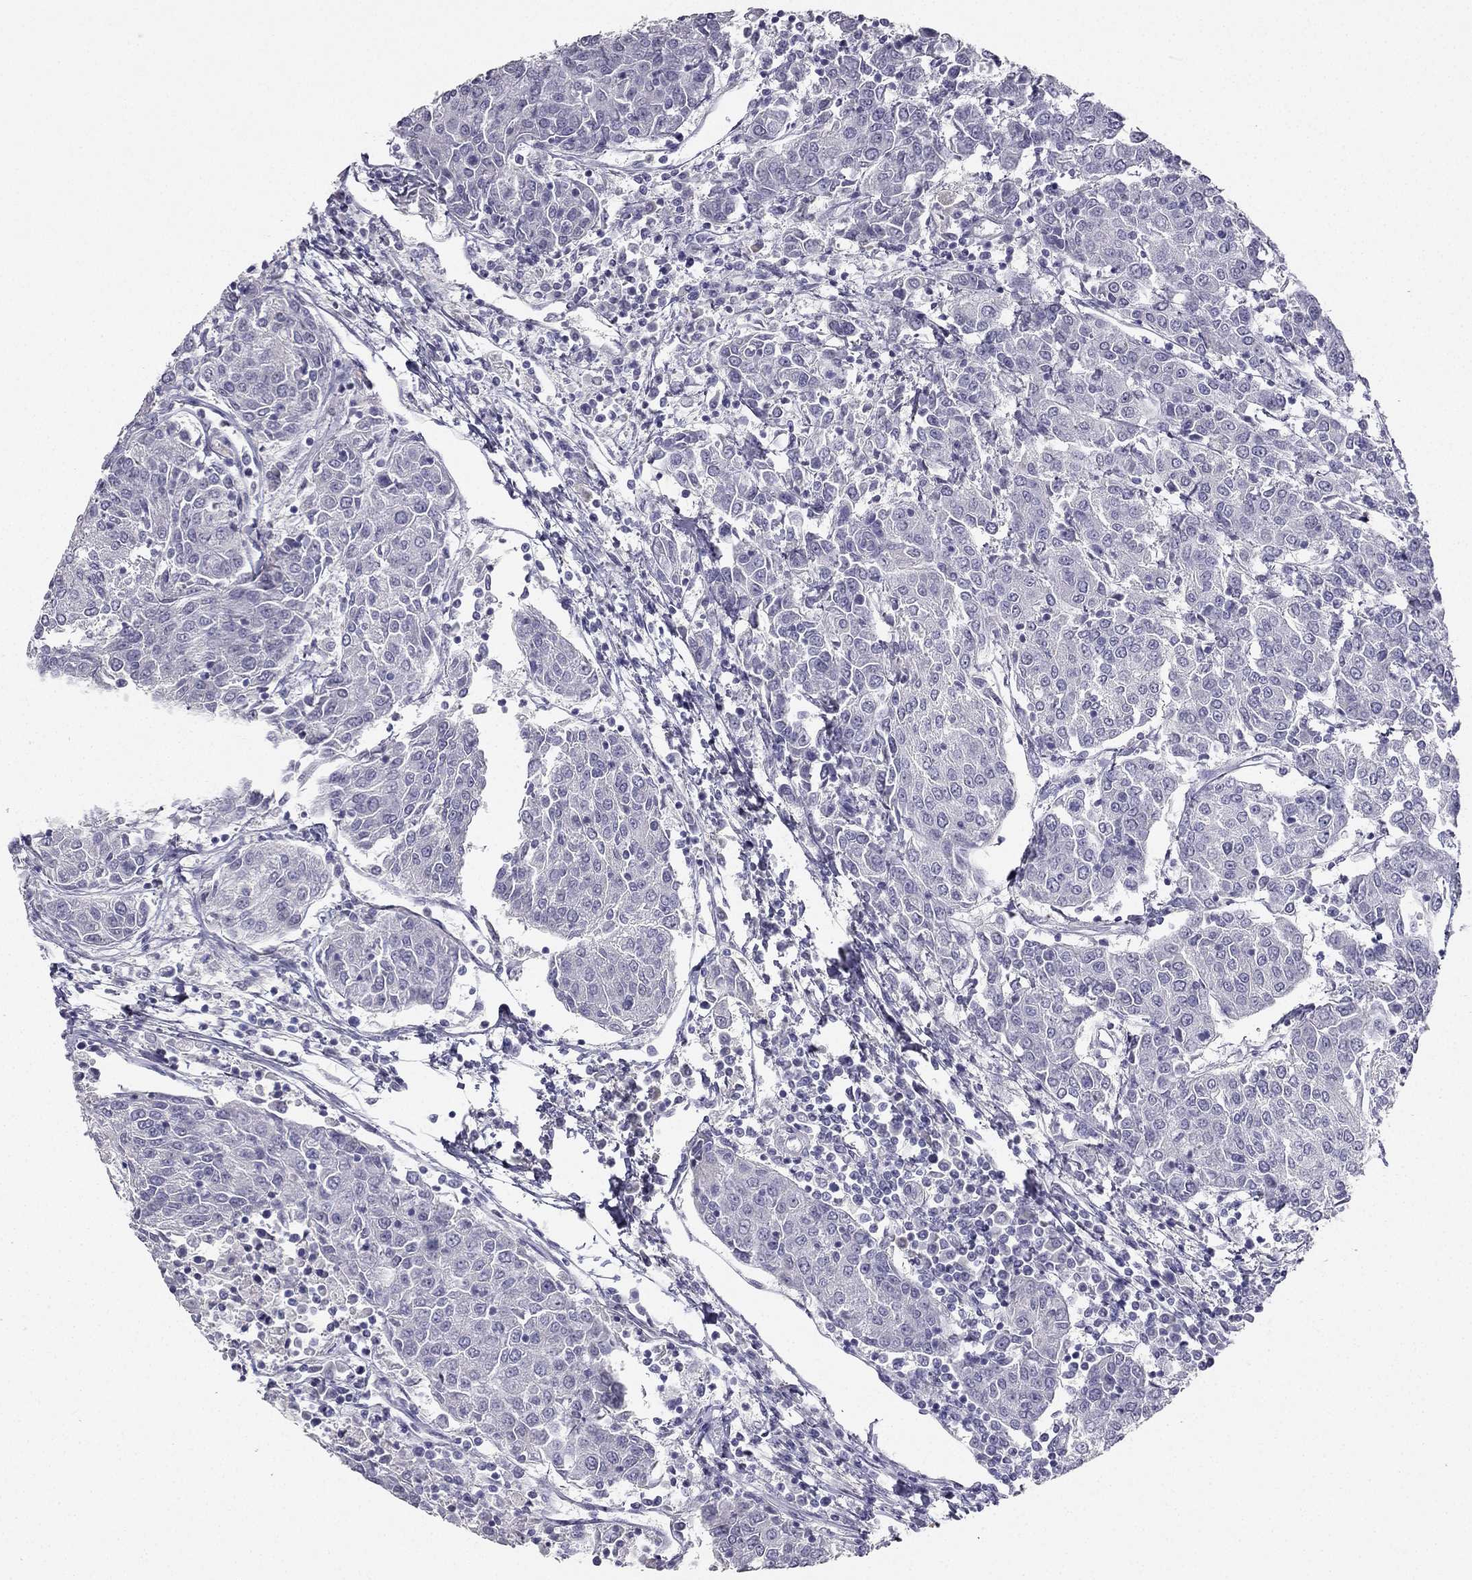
{"staining": {"intensity": "negative", "quantity": "none", "location": "none"}, "tissue": "urothelial cancer", "cell_type": "Tumor cells", "image_type": "cancer", "snomed": [{"axis": "morphology", "description": "Urothelial carcinoma, High grade"}, {"axis": "topography", "description": "Urinary bladder"}], "caption": "The image reveals no staining of tumor cells in urothelial carcinoma (high-grade).", "gene": "CALB2", "patient": {"sex": "female", "age": 85}}